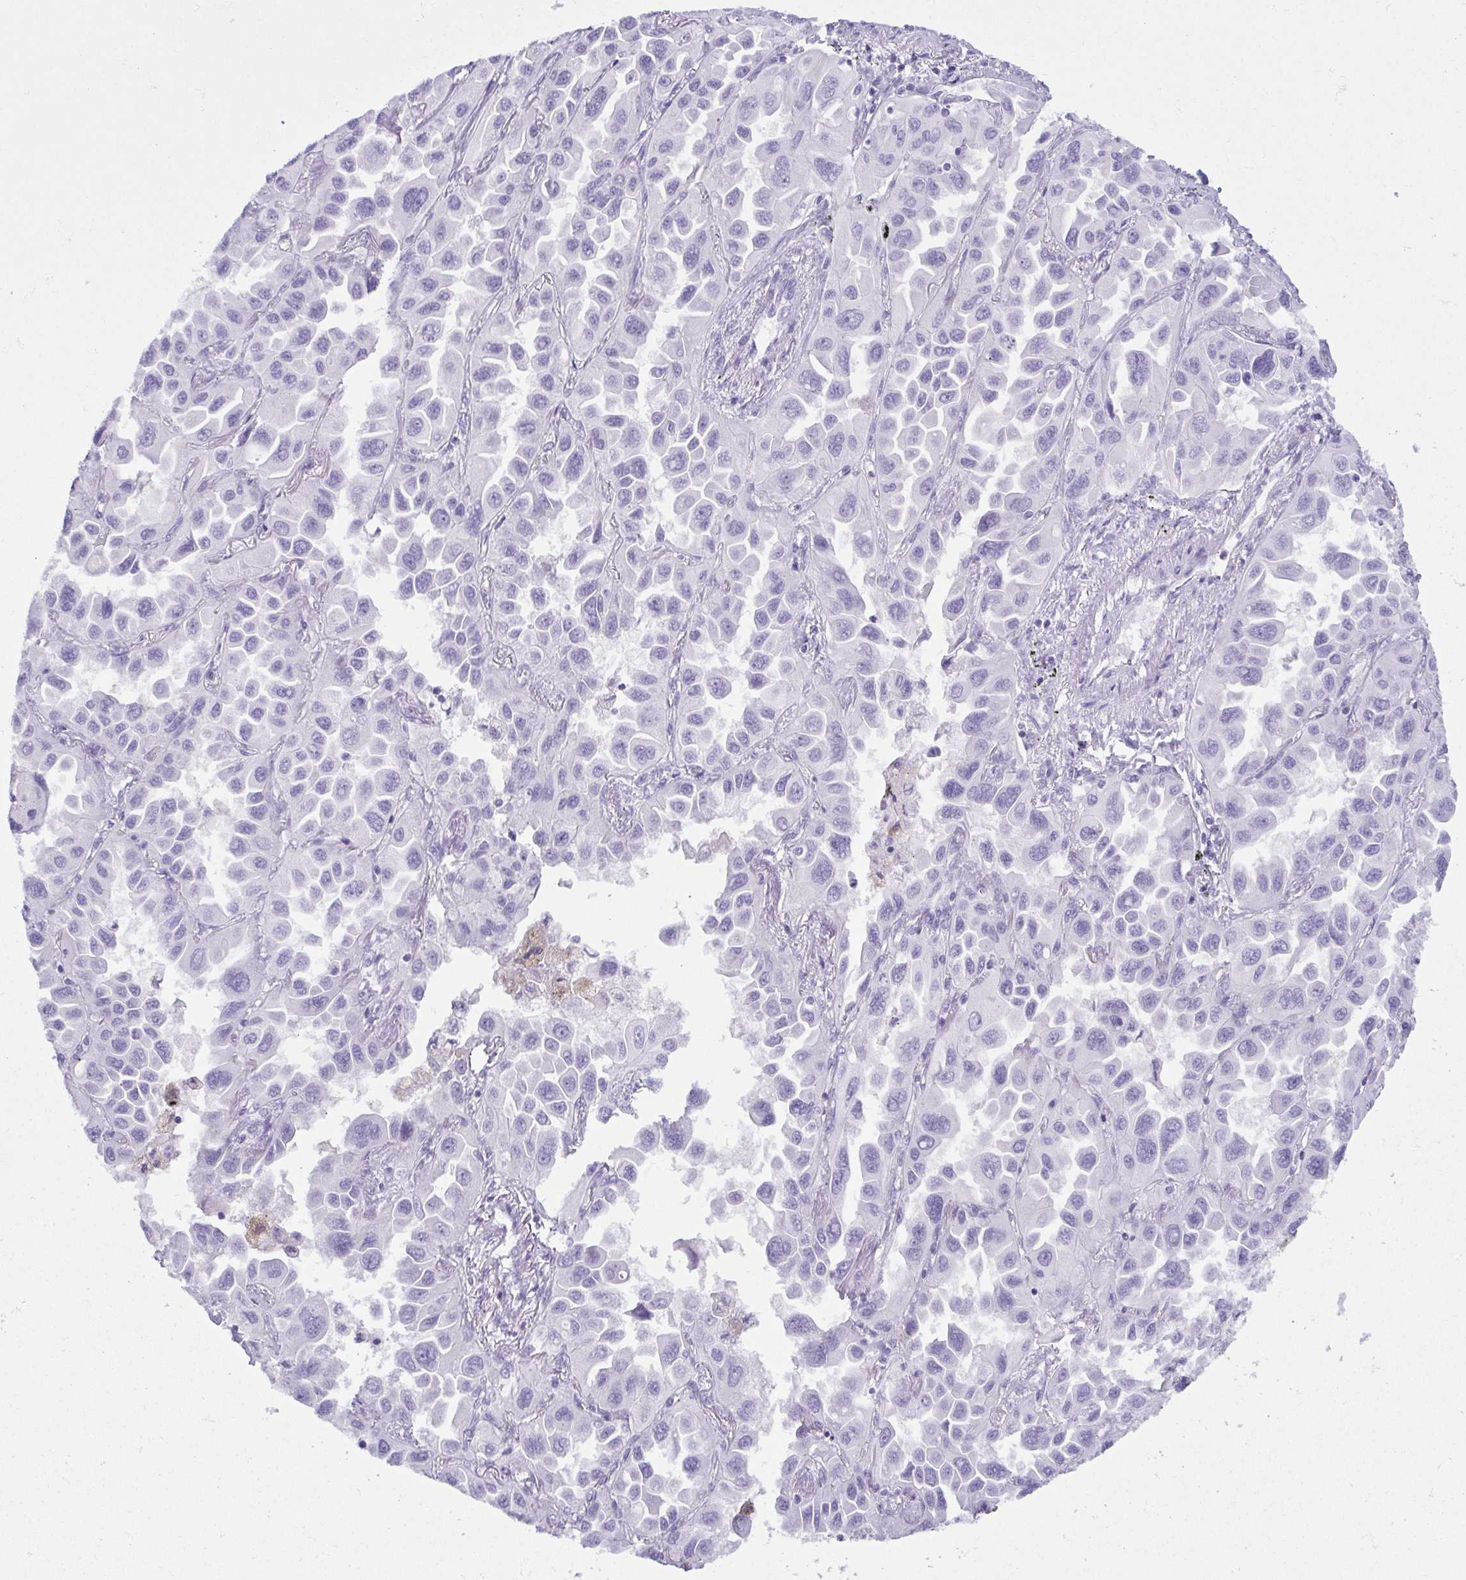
{"staining": {"intensity": "negative", "quantity": "none", "location": "none"}, "tissue": "lung cancer", "cell_type": "Tumor cells", "image_type": "cancer", "snomed": [{"axis": "morphology", "description": "Adenocarcinoma, NOS"}, {"axis": "topography", "description": "Lung"}], "caption": "Immunohistochemistry (IHC) of lung adenocarcinoma reveals no expression in tumor cells.", "gene": "LTF", "patient": {"sex": "male", "age": 64}}